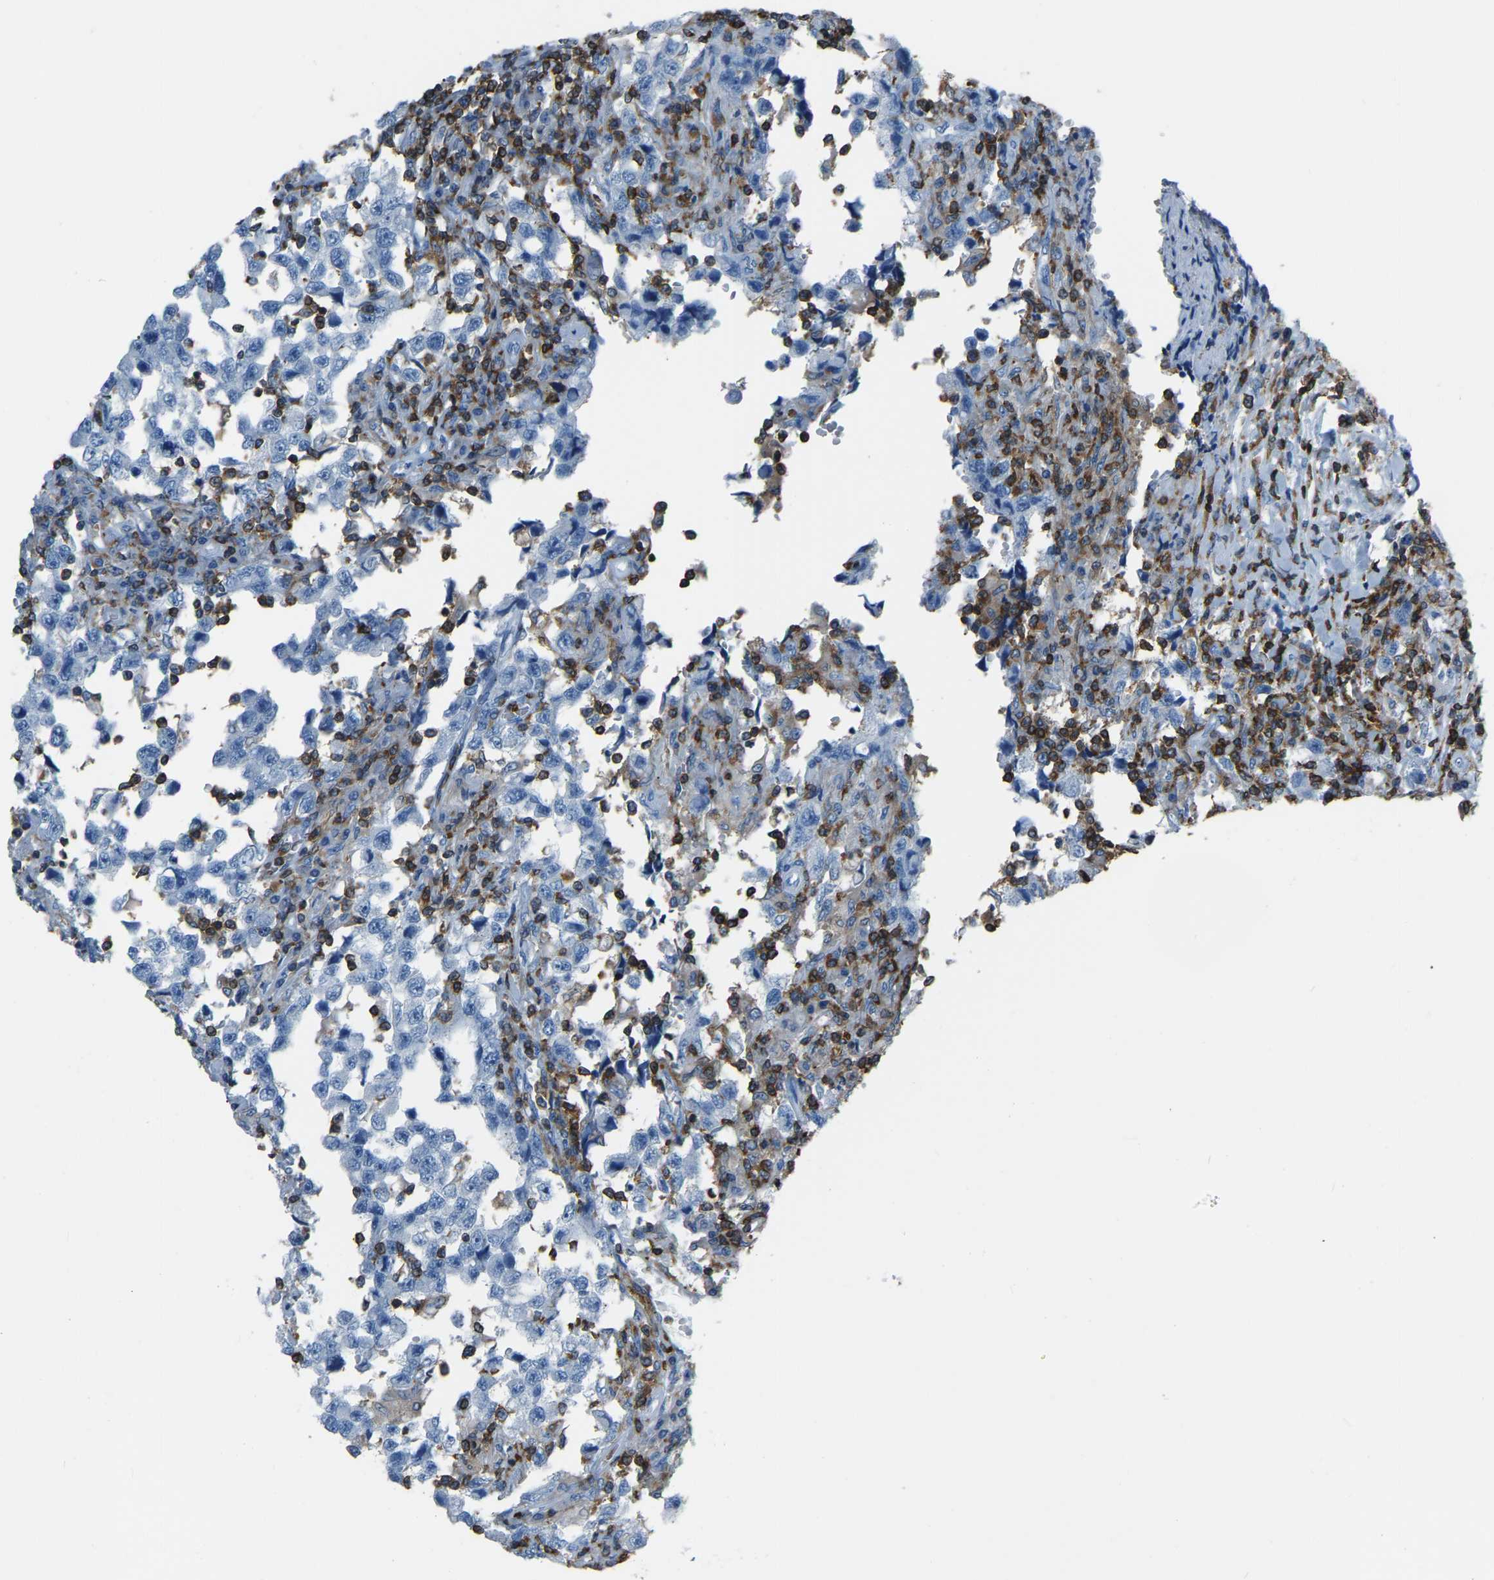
{"staining": {"intensity": "negative", "quantity": "none", "location": "none"}, "tissue": "testis cancer", "cell_type": "Tumor cells", "image_type": "cancer", "snomed": [{"axis": "morphology", "description": "Carcinoma, Embryonal, NOS"}, {"axis": "topography", "description": "Testis"}], "caption": "This is a photomicrograph of immunohistochemistry staining of embryonal carcinoma (testis), which shows no expression in tumor cells.", "gene": "ARHGAP45", "patient": {"sex": "male", "age": 21}}